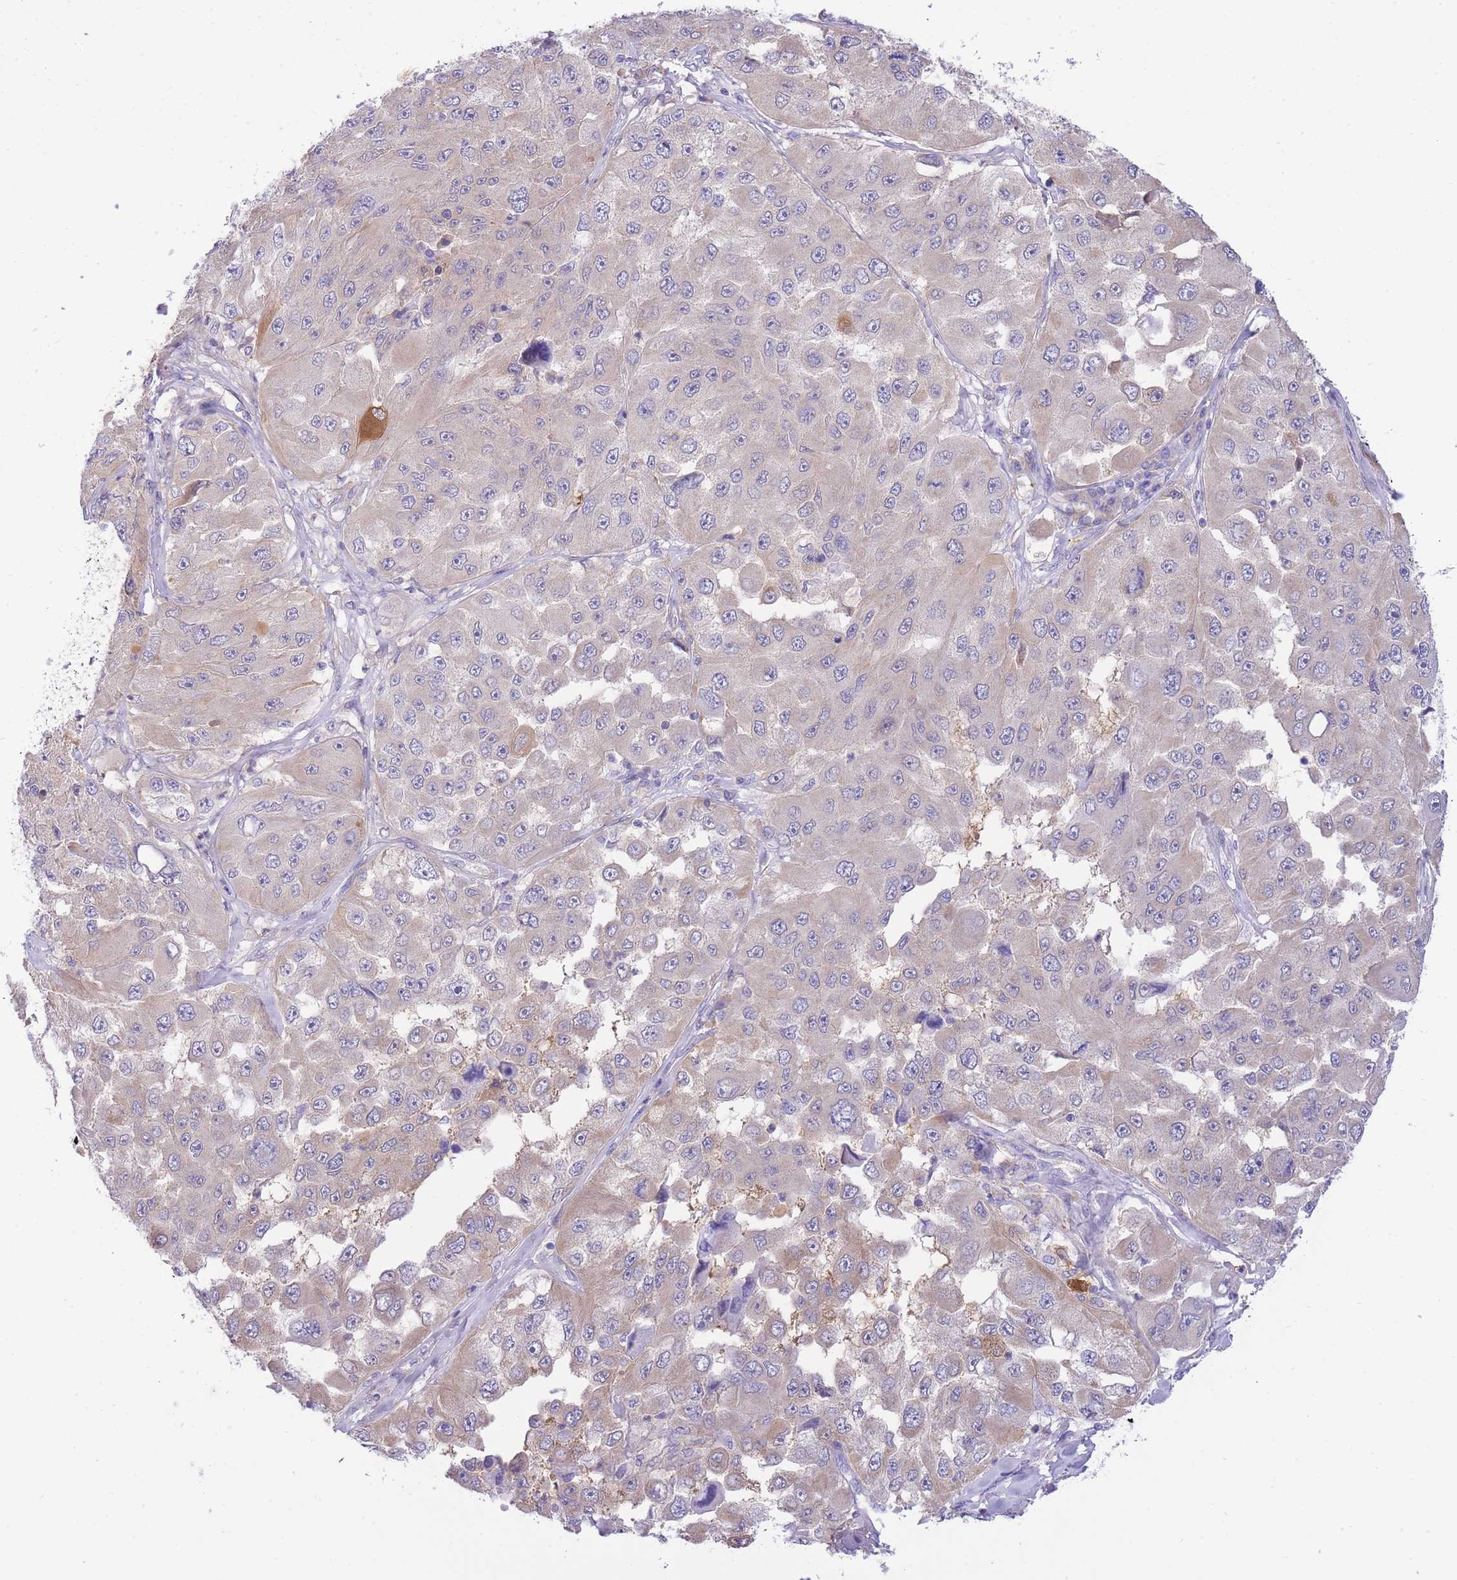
{"staining": {"intensity": "weak", "quantity": "25%-75%", "location": "cytoplasmic/membranous"}, "tissue": "melanoma", "cell_type": "Tumor cells", "image_type": "cancer", "snomed": [{"axis": "morphology", "description": "Malignant melanoma, Metastatic site"}, {"axis": "topography", "description": "Lymph node"}], "caption": "This micrograph displays melanoma stained with immunohistochemistry (IHC) to label a protein in brown. The cytoplasmic/membranous of tumor cells show weak positivity for the protein. Nuclei are counter-stained blue.", "gene": "NAMPT", "patient": {"sex": "male", "age": 62}}